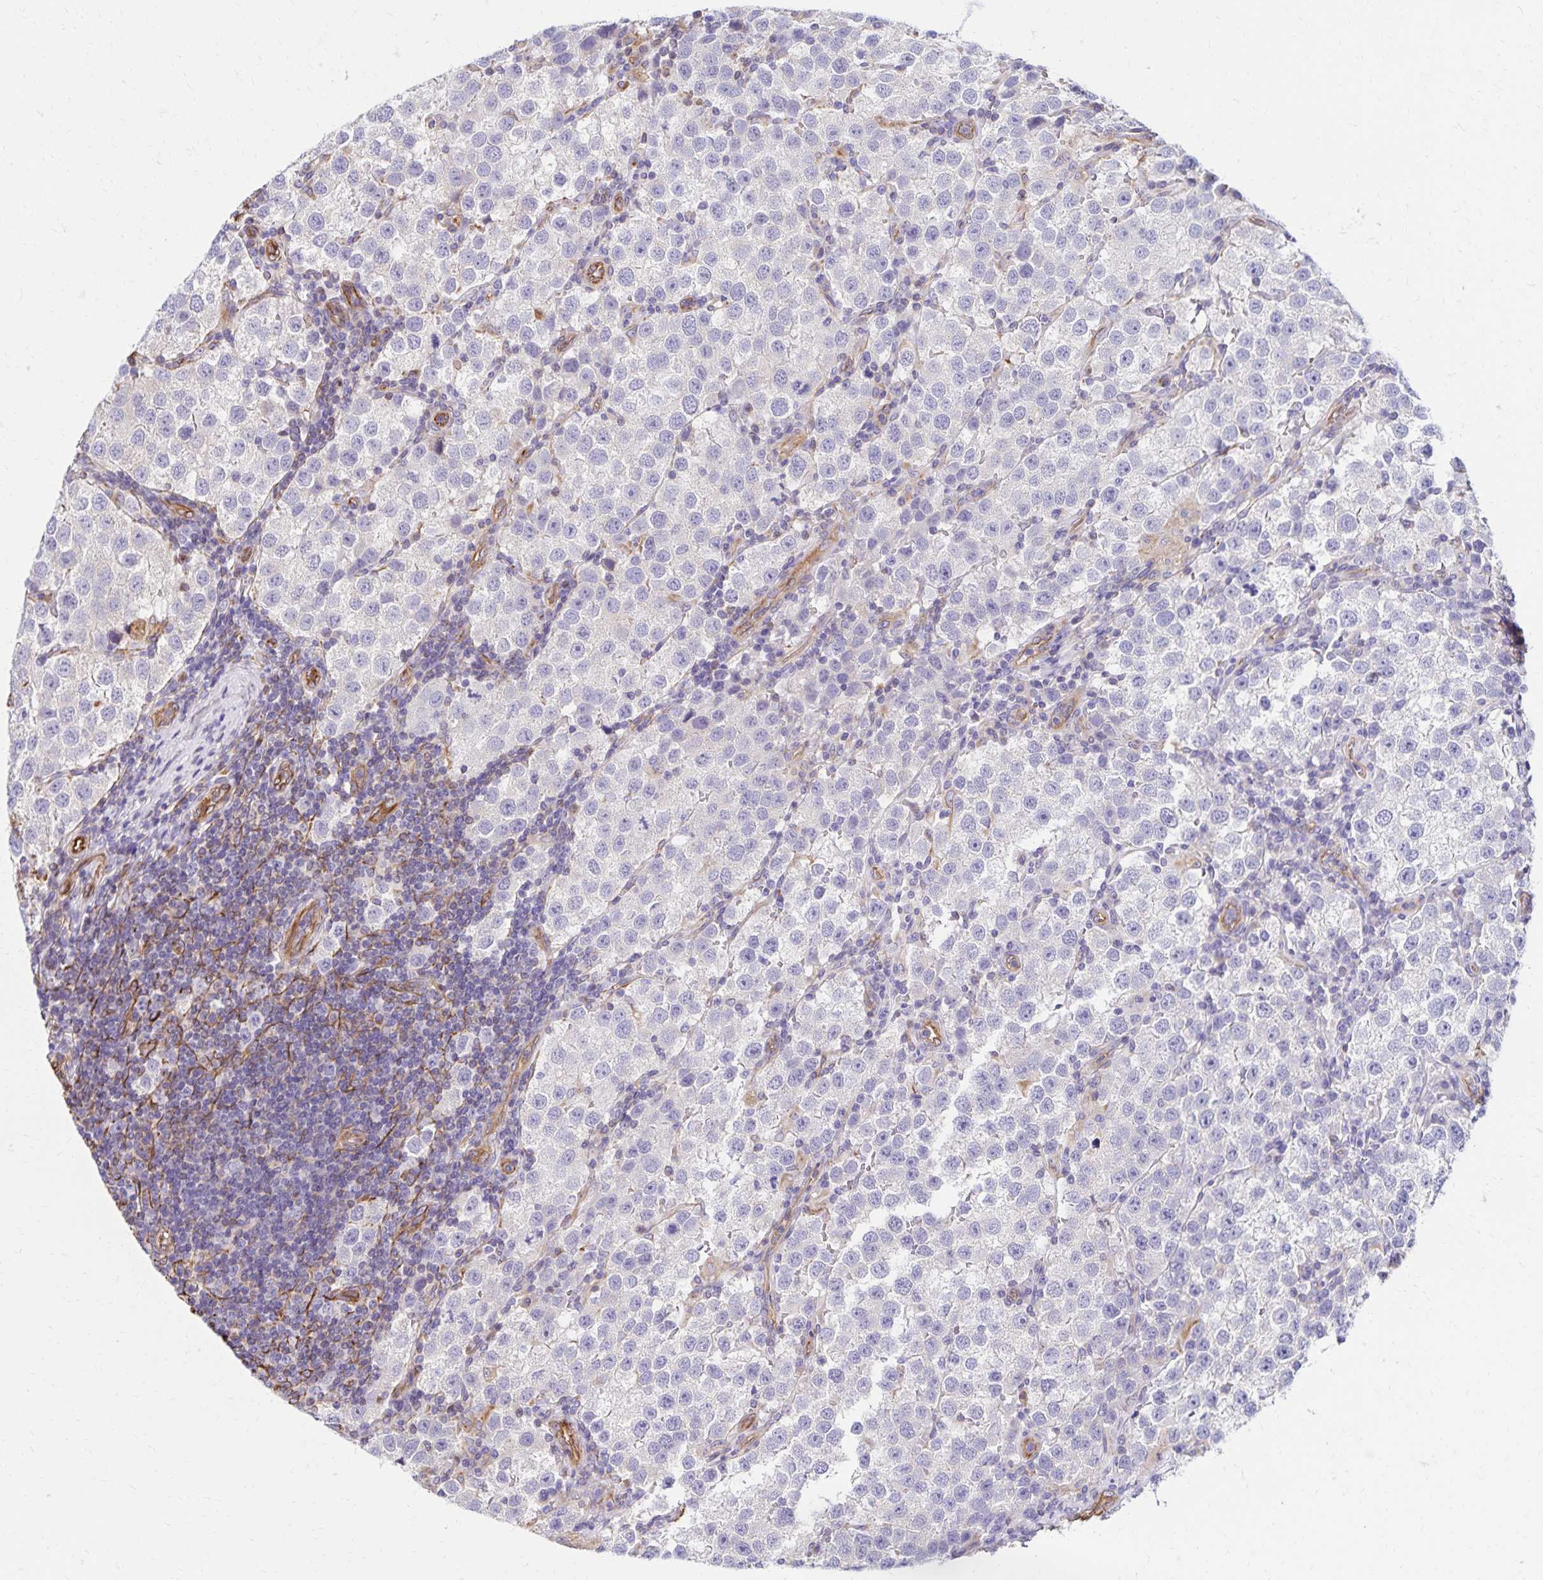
{"staining": {"intensity": "negative", "quantity": "none", "location": "none"}, "tissue": "testis cancer", "cell_type": "Tumor cells", "image_type": "cancer", "snomed": [{"axis": "morphology", "description": "Seminoma, NOS"}, {"axis": "topography", "description": "Testis"}], "caption": "Tumor cells are negative for brown protein staining in testis cancer (seminoma). Nuclei are stained in blue.", "gene": "TRPV6", "patient": {"sex": "male", "age": 37}}